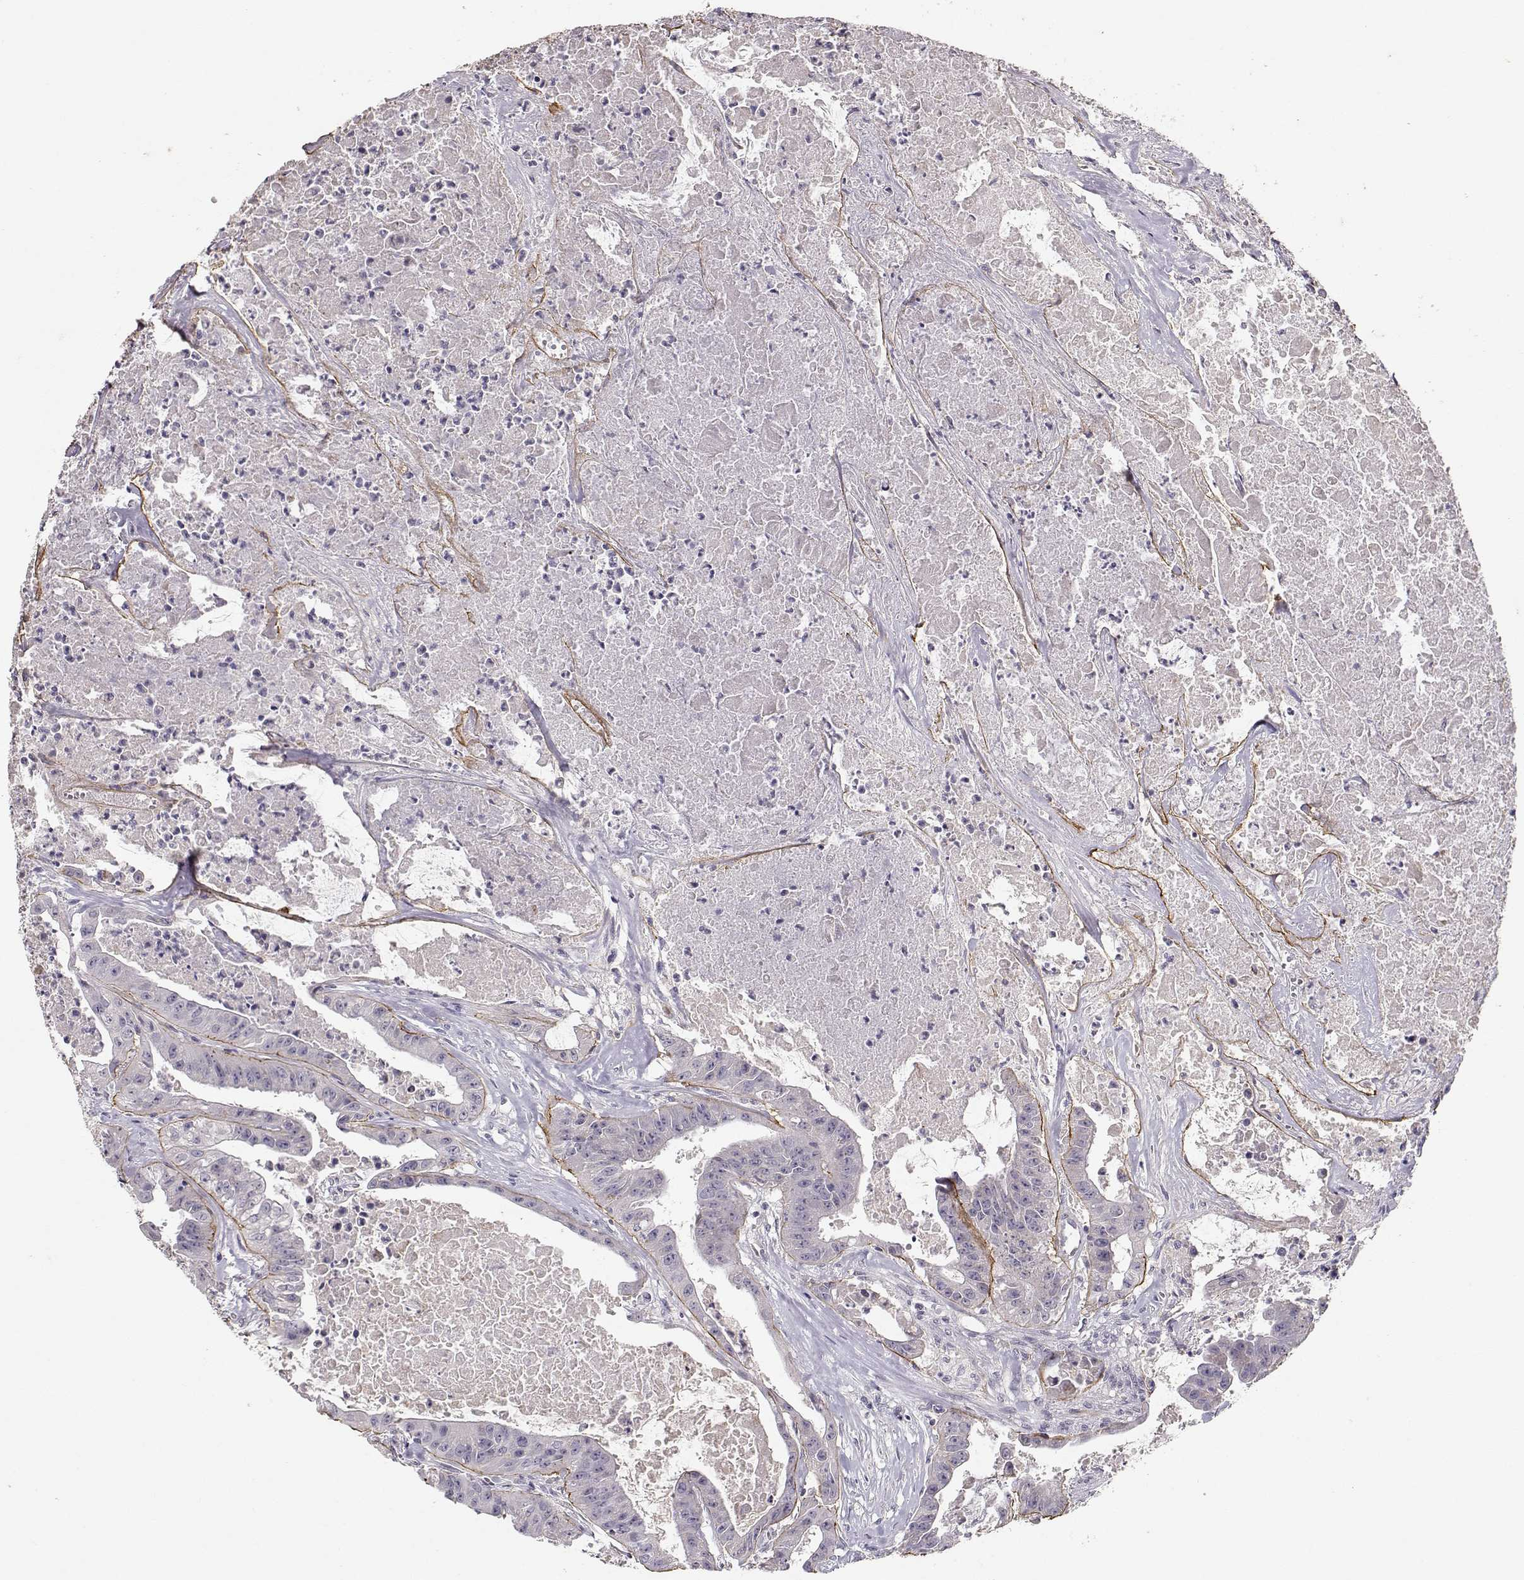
{"staining": {"intensity": "negative", "quantity": "none", "location": "none"}, "tissue": "colorectal cancer", "cell_type": "Tumor cells", "image_type": "cancer", "snomed": [{"axis": "morphology", "description": "Adenocarcinoma, NOS"}, {"axis": "topography", "description": "Colon"}], "caption": "IHC image of human adenocarcinoma (colorectal) stained for a protein (brown), which displays no expression in tumor cells.", "gene": "LAMA5", "patient": {"sex": "male", "age": 33}}